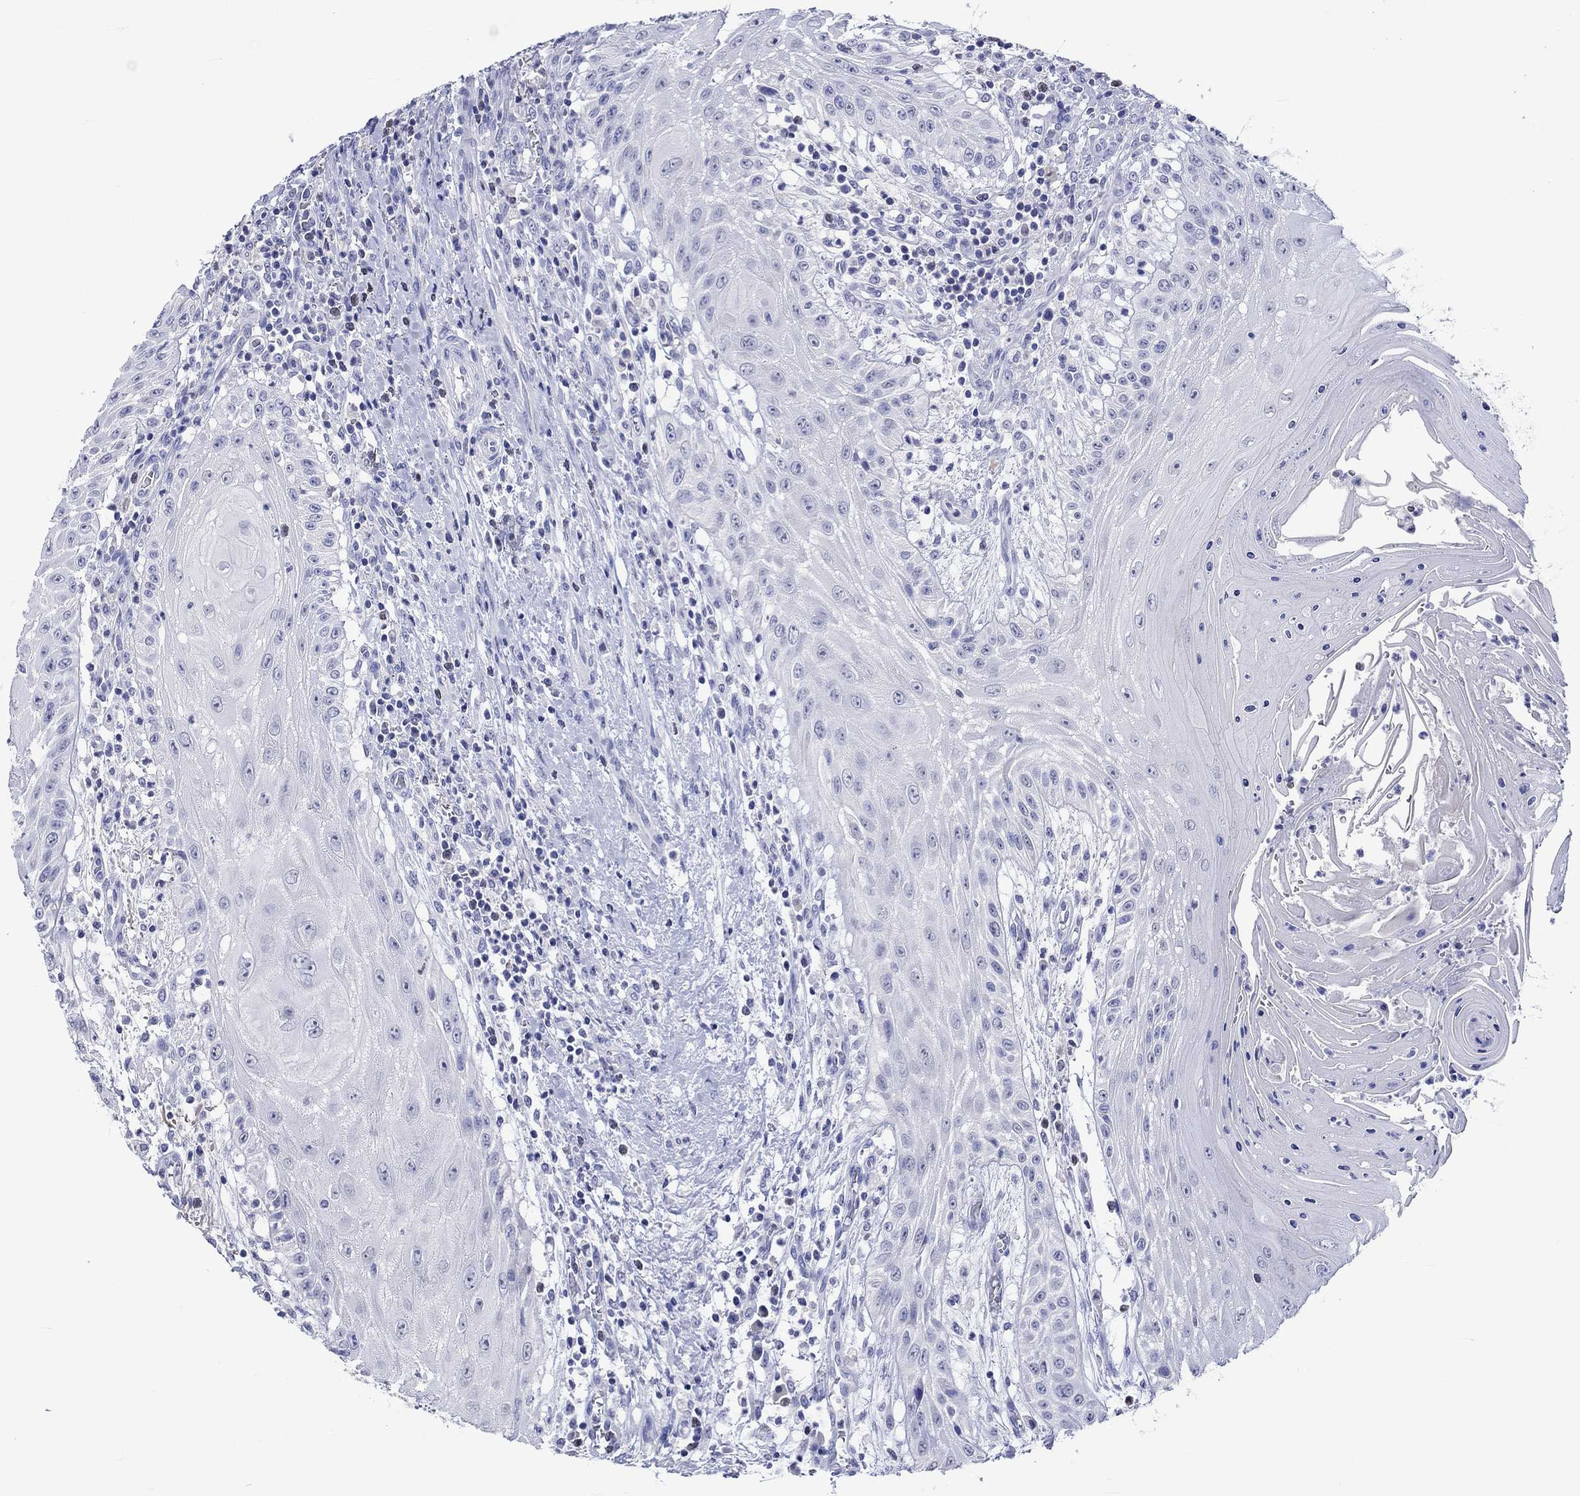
{"staining": {"intensity": "negative", "quantity": "none", "location": "none"}, "tissue": "head and neck cancer", "cell_type": "Tumor cells", "image_type": "cancer", "snomed": [{"axis": "morphology", "description": "Squamous cell carcinoma, NOS"}, {"axis": "topography", "description": "Oral tissue"}, {"axis": "topography", "description": "Head-Neck"}], "caption": "Photomicrograph shows no significant protein positivity in tumor cells of head and neck squamous cell carcinoma.", "gene": "KLHL35", "patient": {"sex": "male", "age": 58}}